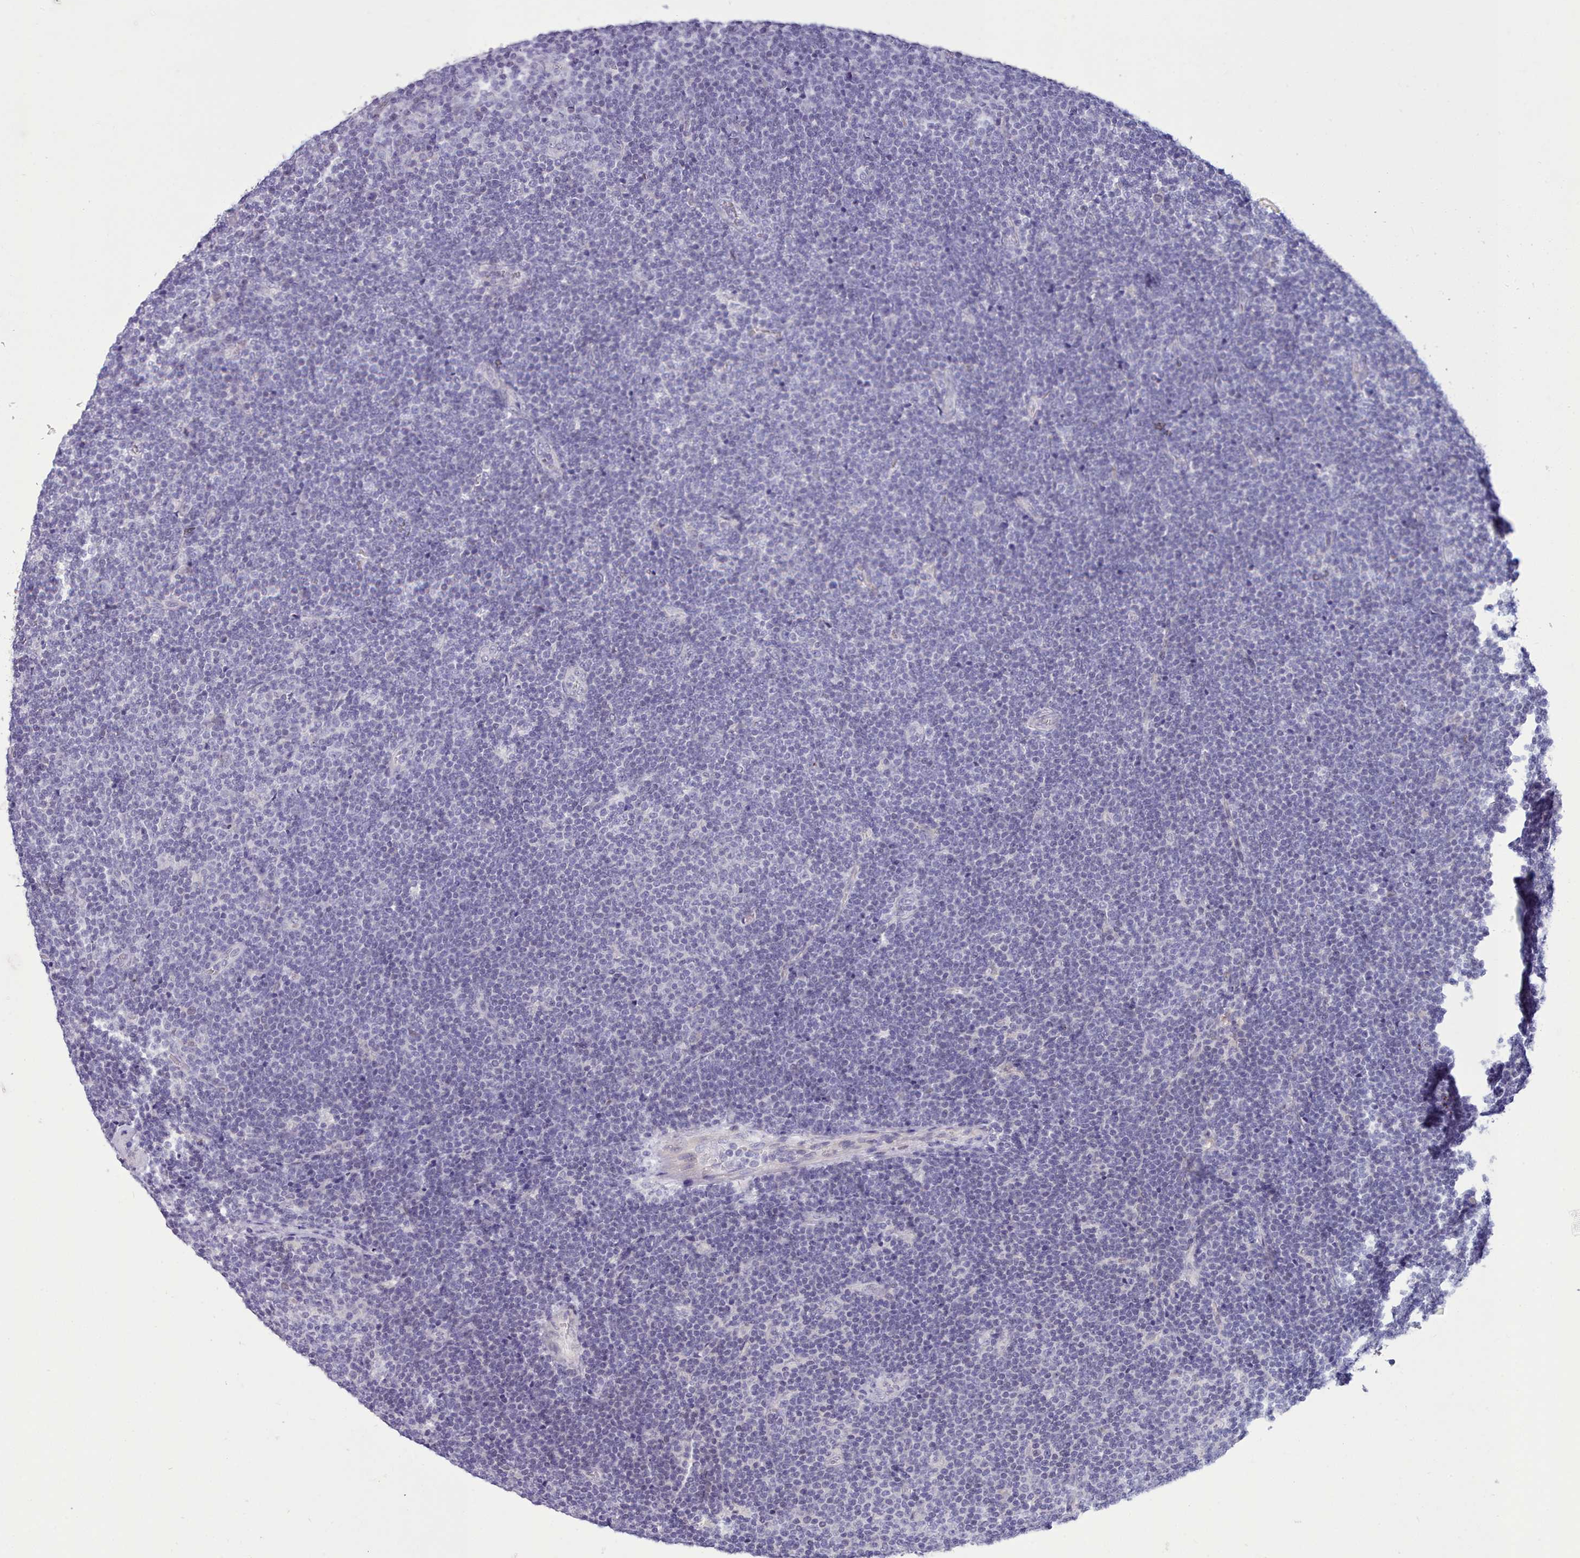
{"staining": {"intensity": "negative", "quantity": "none", "location": "none"}, "tissue": "lymphoma", "cell_type": "Tumor cells", "image_type": "cancer", "snomed": [{"axis": "morphology", "description": "Malignant lymphoma, non-Hodgkin's type, Low grade"}, {"axis": "topography", "description": "Lymph node"}], "caption": "Tumor cells are negative for brown protein staining in lymphoma.", "gene": "TMEM253", "patient": {"sex": "male", "age": 48}}